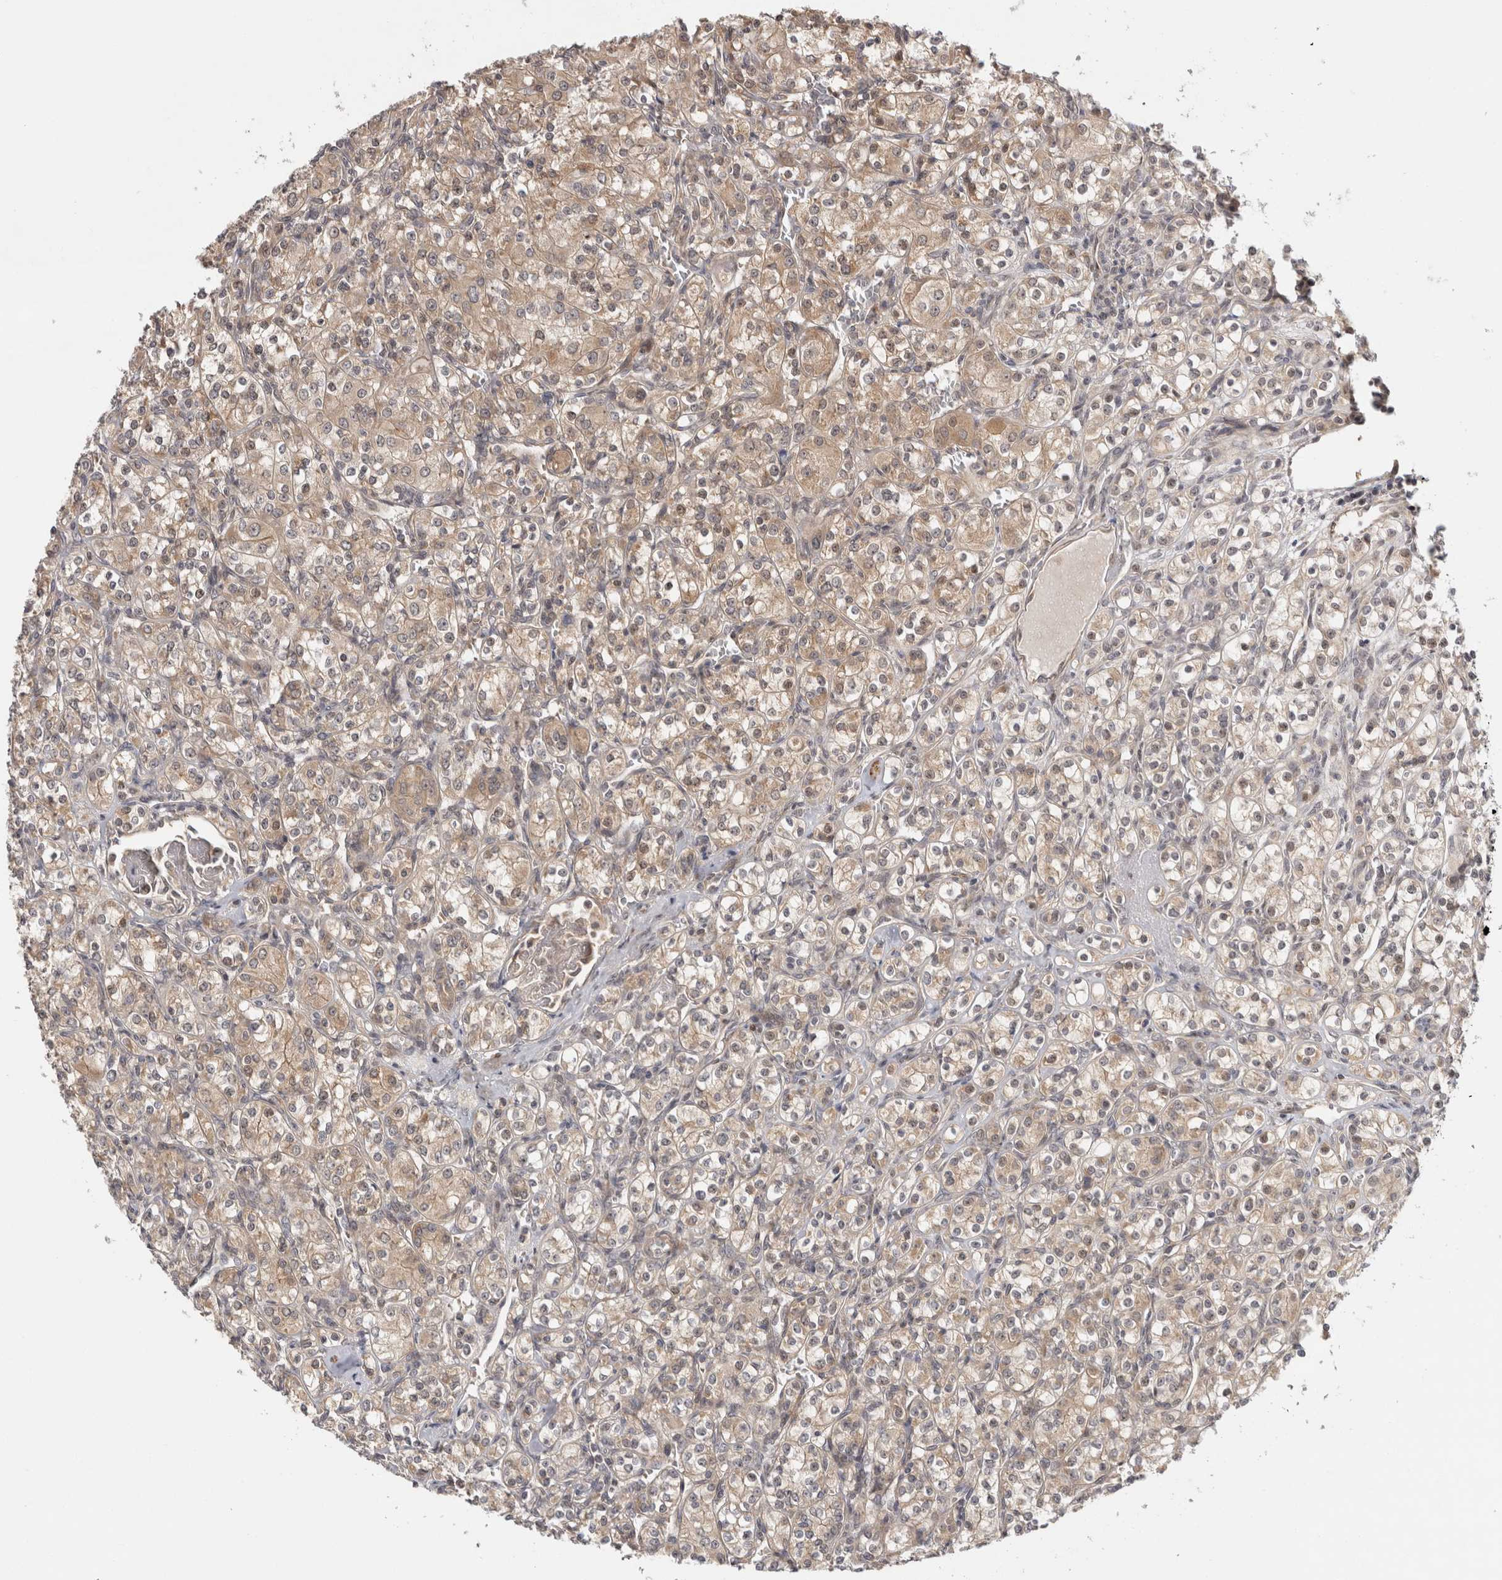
{"staining": {"intensity": "weak", "quantity": ">75%", "location": "cytoplasmic/membranous"}, "tissue": "renal cancer", "cell_type": "Tumor cells", "image_type": "cancer", "snomed": [{"axis": "morphology", "description": "Adenocarcinoma, NOS"}, {"axis": "topography", "description": "Kidney"}], "caption": "A low amount of weak cytoplasmic/membranous expression is seen in about >75% of tumor cells in renal adenocarcinoma tissue.", "gene": "ZNF318", "patient": {"sex": "male", "age": 77}}